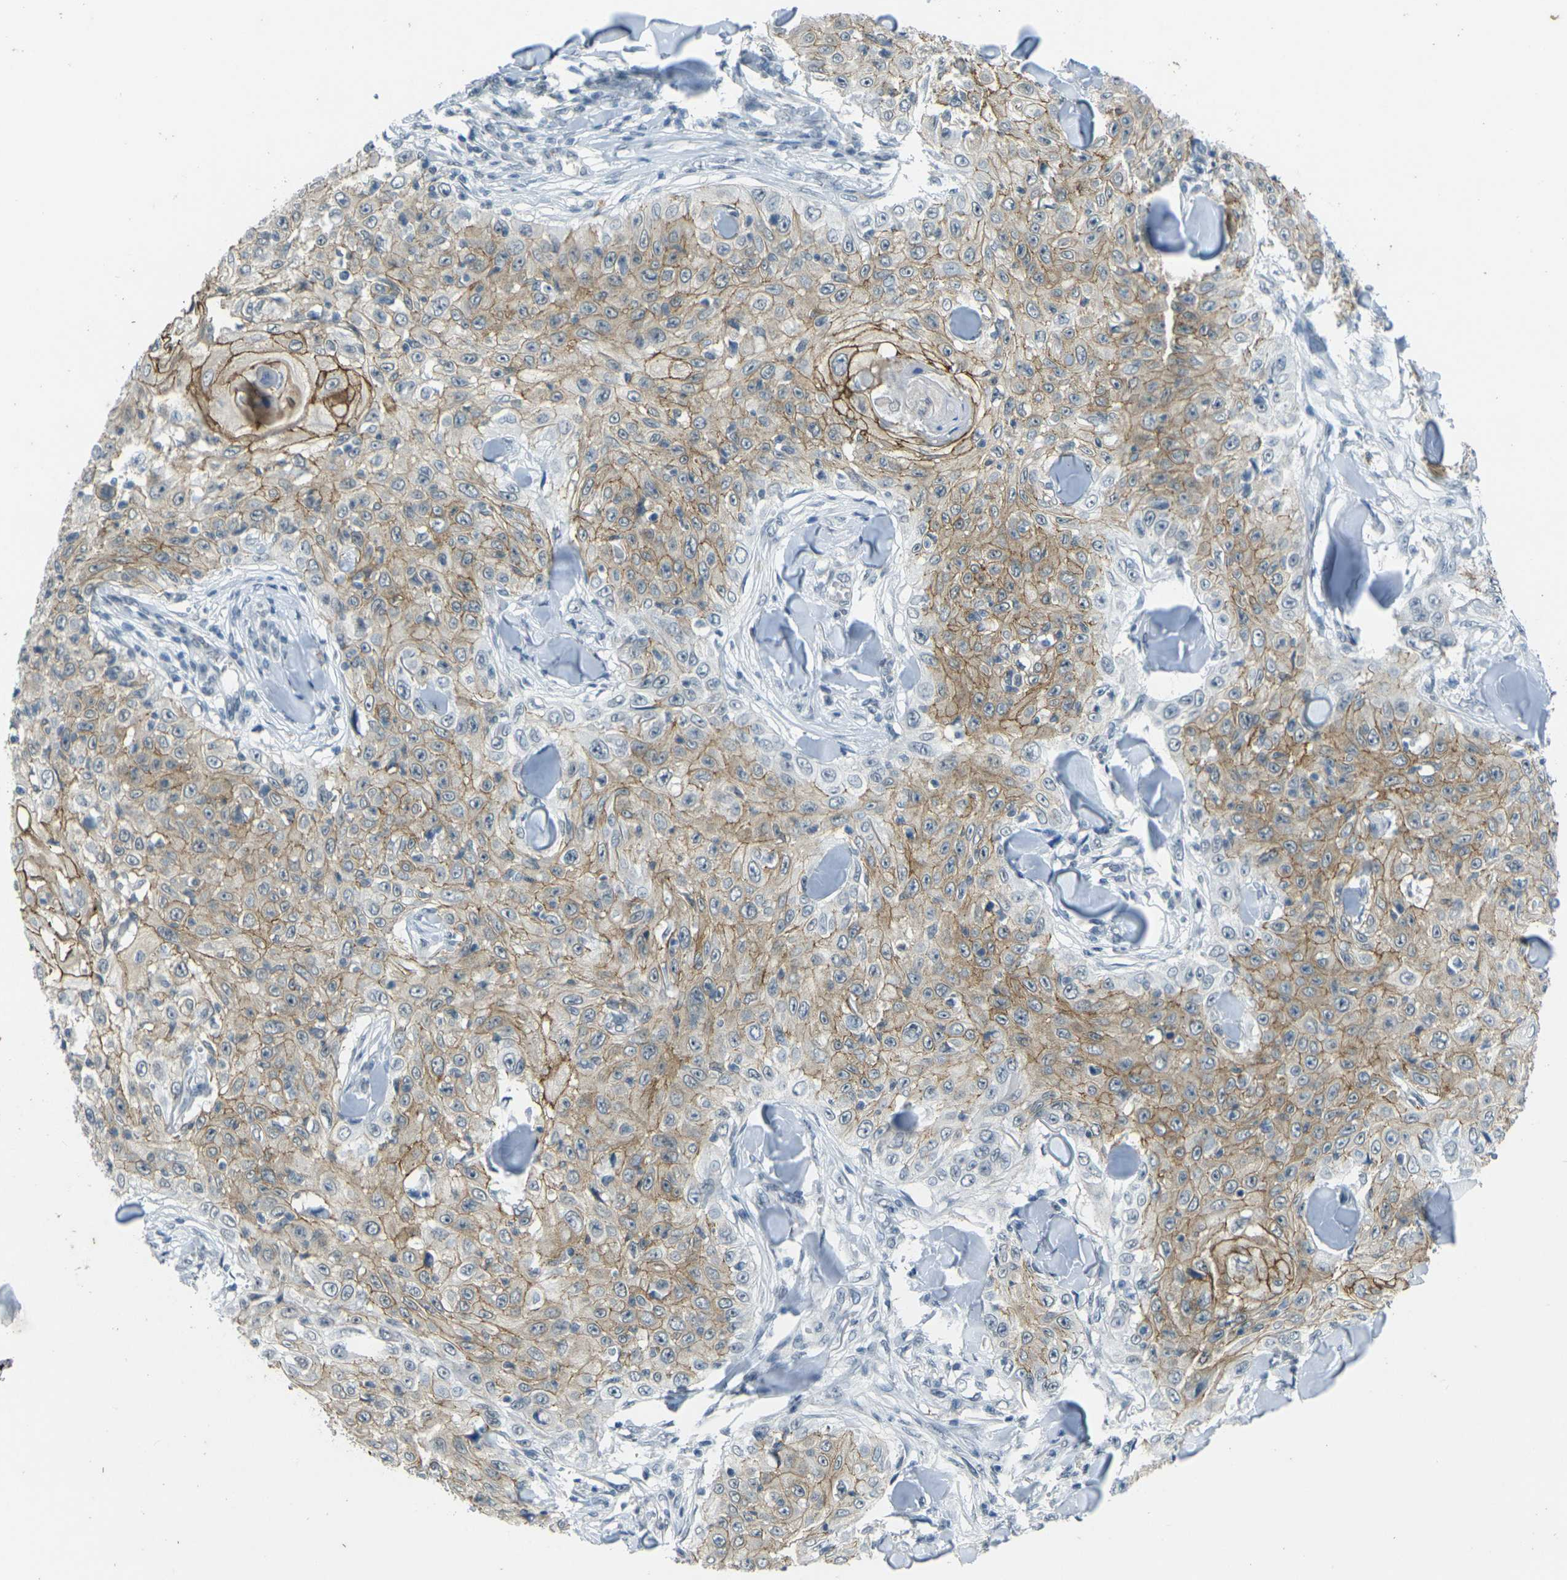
{"staining": {"intensity": "moderate", "quantity": ">75%", "location": "cytoplasmic/membranous"}, "tissue": "skin cancer", "cell_type": "Tumor cells", "image_type": "cancer", "snomed": [{"axis": "morphology", "description": "Squamous cell carcinoma, NOS"}, {"axis": "topography", "description": "Skin"}], "caption": "Approximately >75% of tumor cells in skin cancer (squamous cell carcinoma) demonstrate moderate cytoplasmic/membranous protein staining as visualized by brown immunohistochemical staining.", "gene": "SPTBN2", "patient": {"sex": "male", "age": 86}}